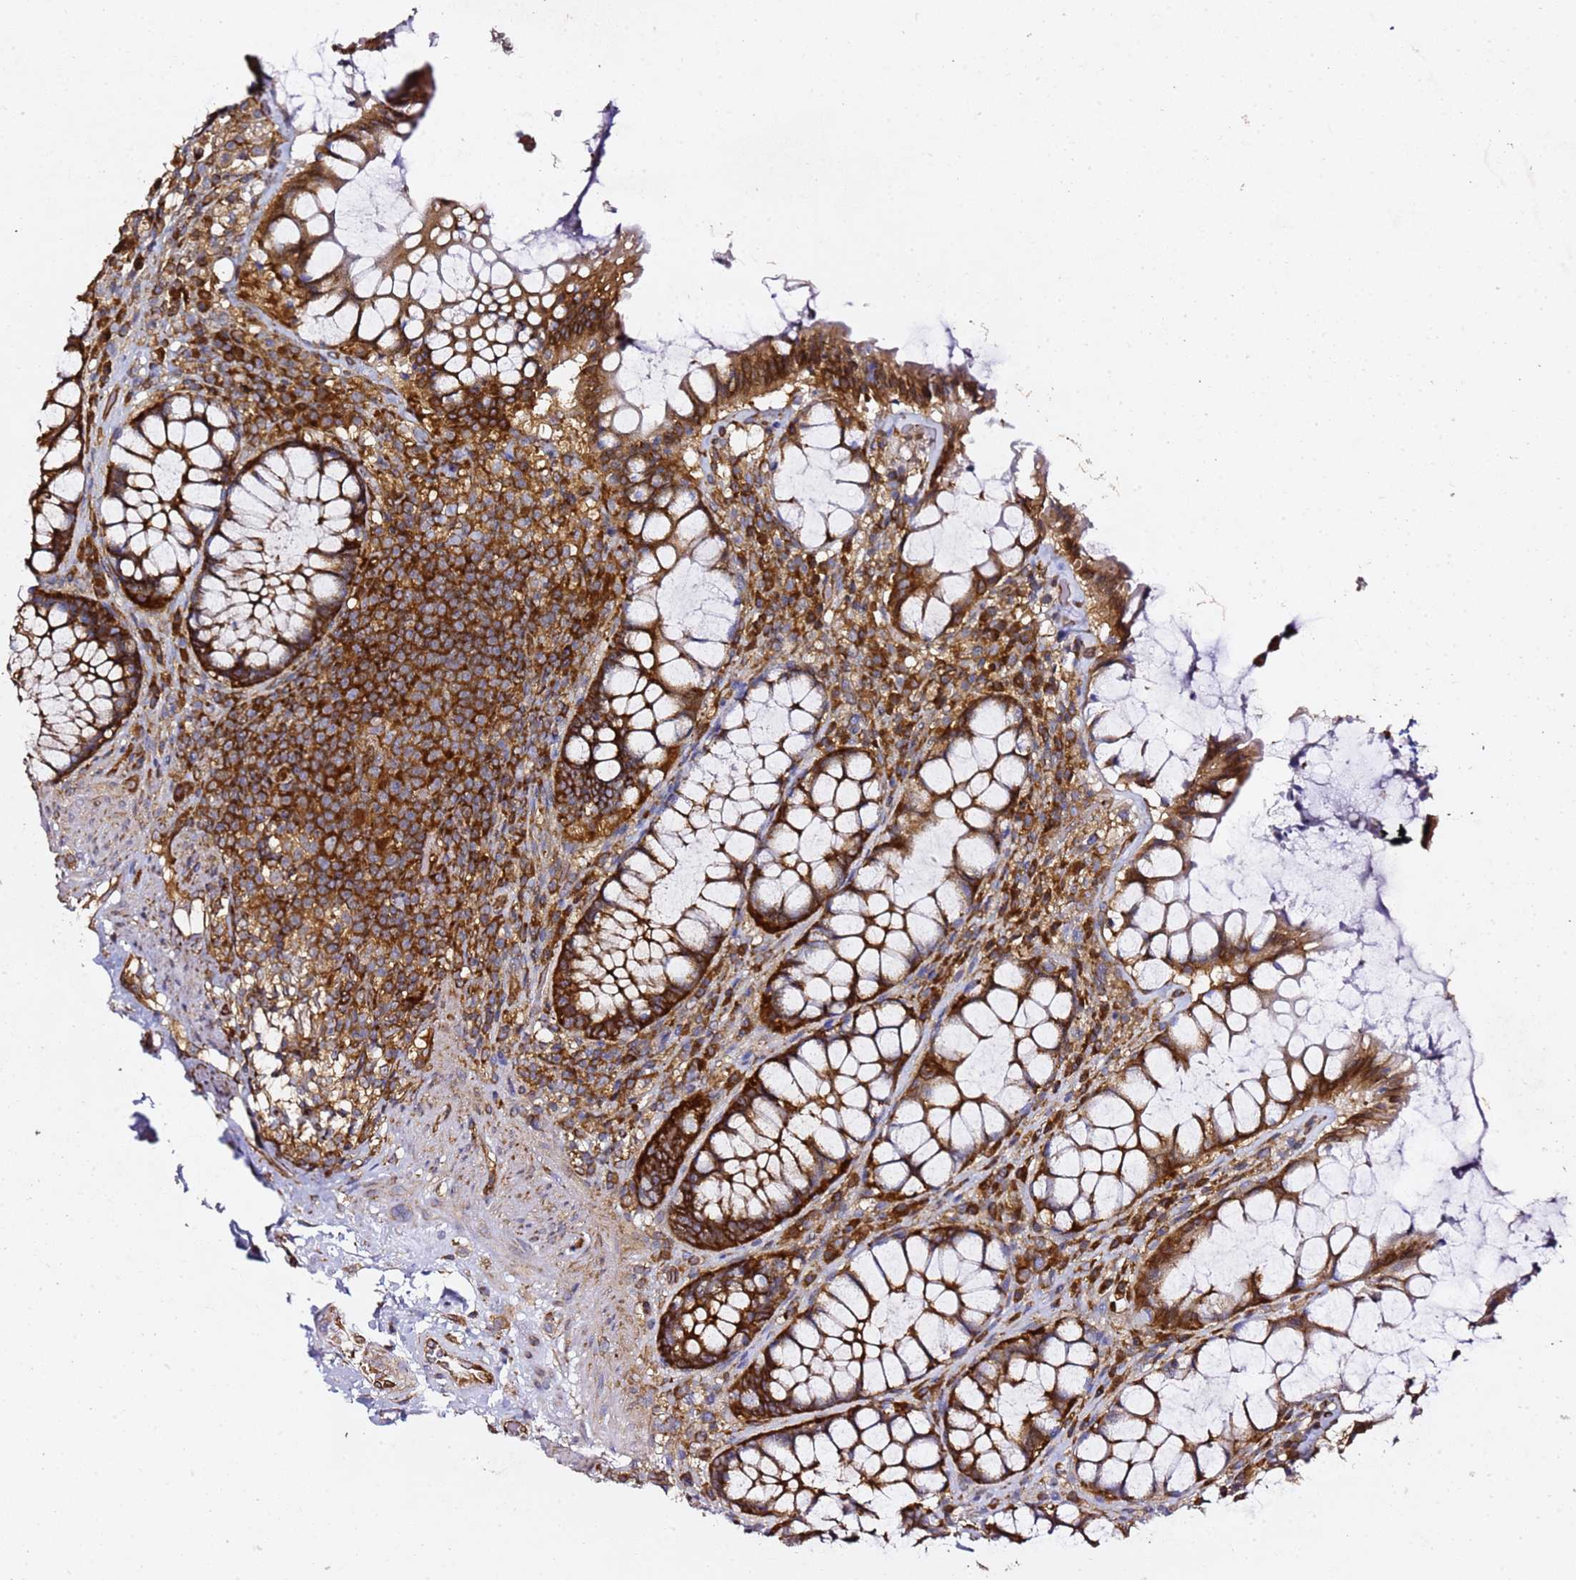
{"staining": {"intensity": "strong", "quantity": ">75%", "location": "cytoplasmic/membranous"}, "tissue": "rectum", "cell_type": "Glandular cells", "image_type": "normal", "snomed": [{"axis": "morphology", "description": "Normal tissue, NOS"}, {"axis": "topography", "description": "Rectum"}], "caption": "Protein analysis of unremarkable rectum shows strong cytoplasmic/membranous positivity in approximately >75% of glandular cells. Immunohistochemistry stains the protein in brown and the nuclei are stained blue.", "gene": "TPST1", "patient": {"sex": "female", "age": 58}}